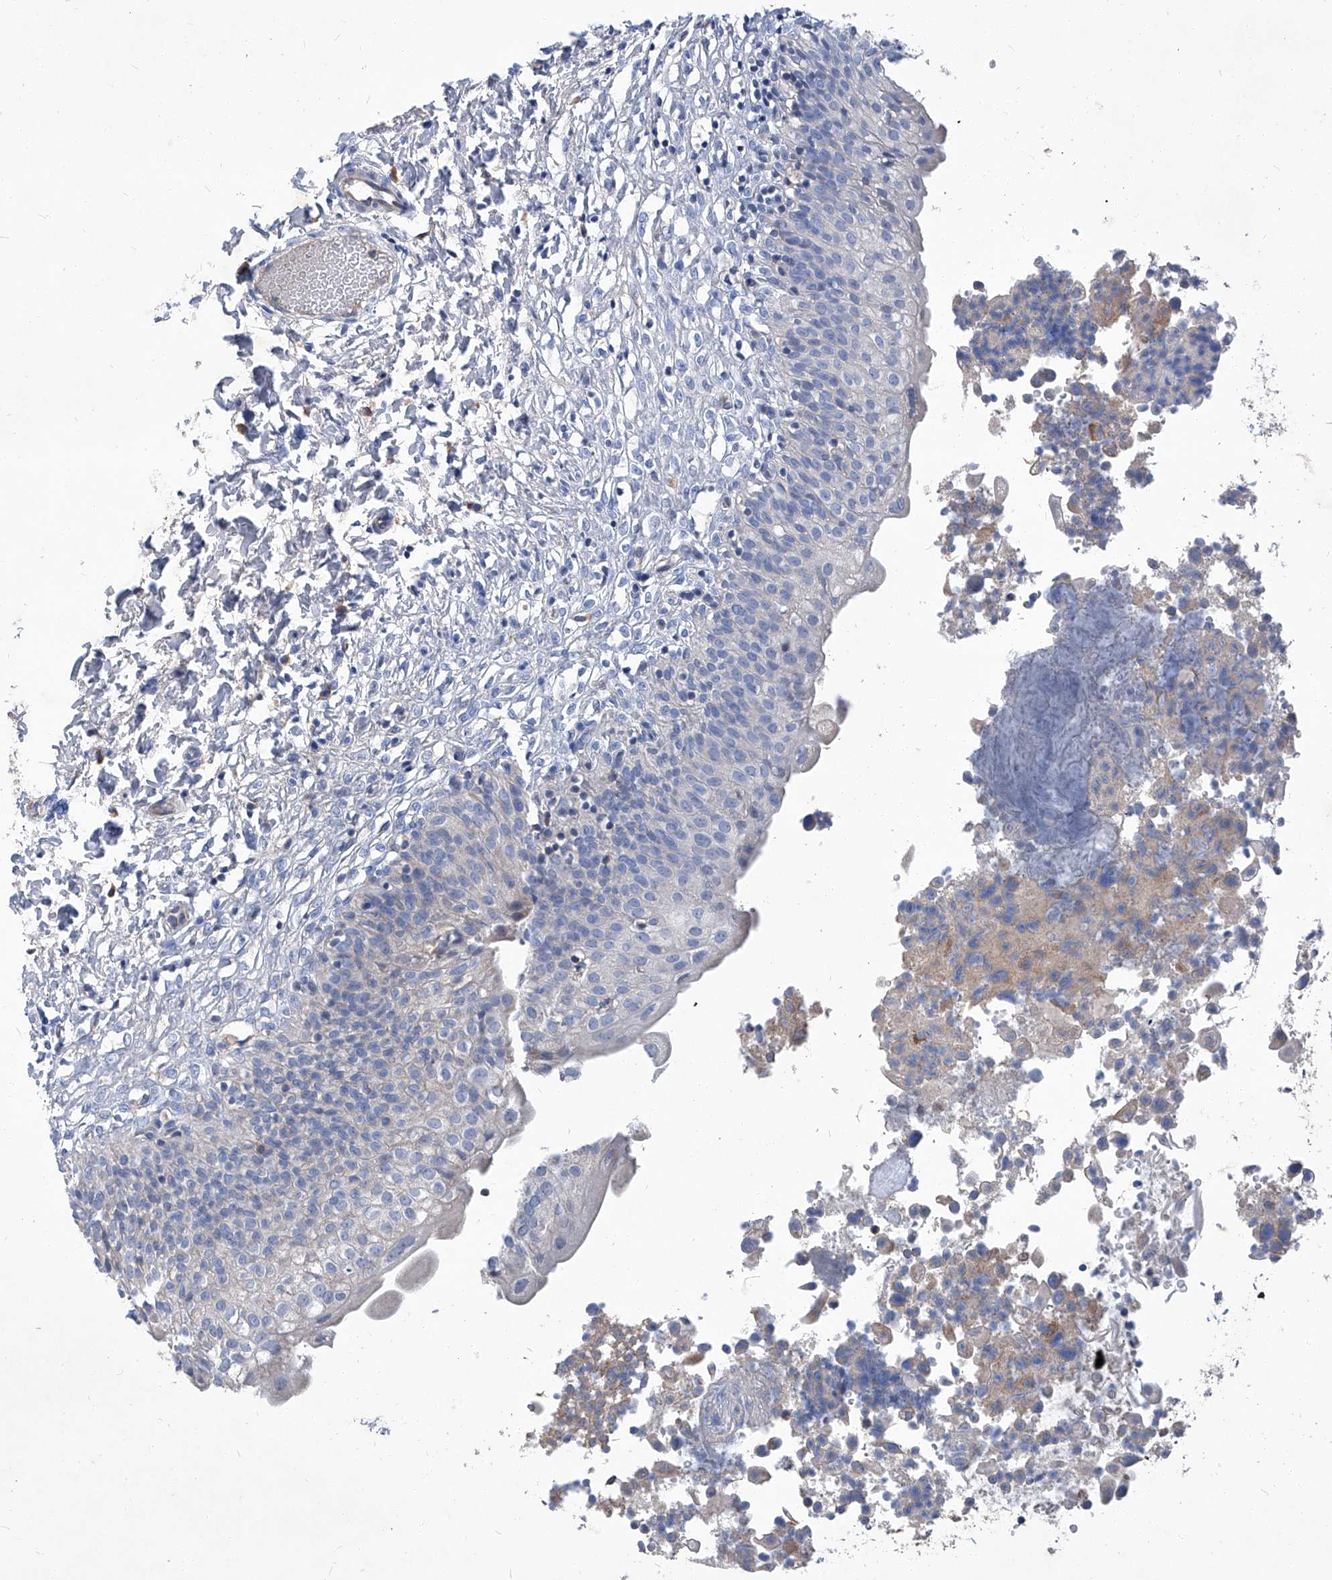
{"staining": {"intensity": "weak", "quantity": "<25%", "location": "cytoplasmic/membranous"}, "tissue": "urinary bladder", "cell_type": "Urothelial cells", "image_type": "normal", "snomed": [{"axis": "morphology", "description": "Normal tissue, NOS"}, {"axis": "topography", "description": "Urinary bladder"}], "caption": "DAB (3,3'-diaminobenzidine) immunohistochemical staining of benign urinary bladder shows no significant expression in urothelial cells.", "gene": "EPHA8", "patient": {"sex": "male", "age": 55}}